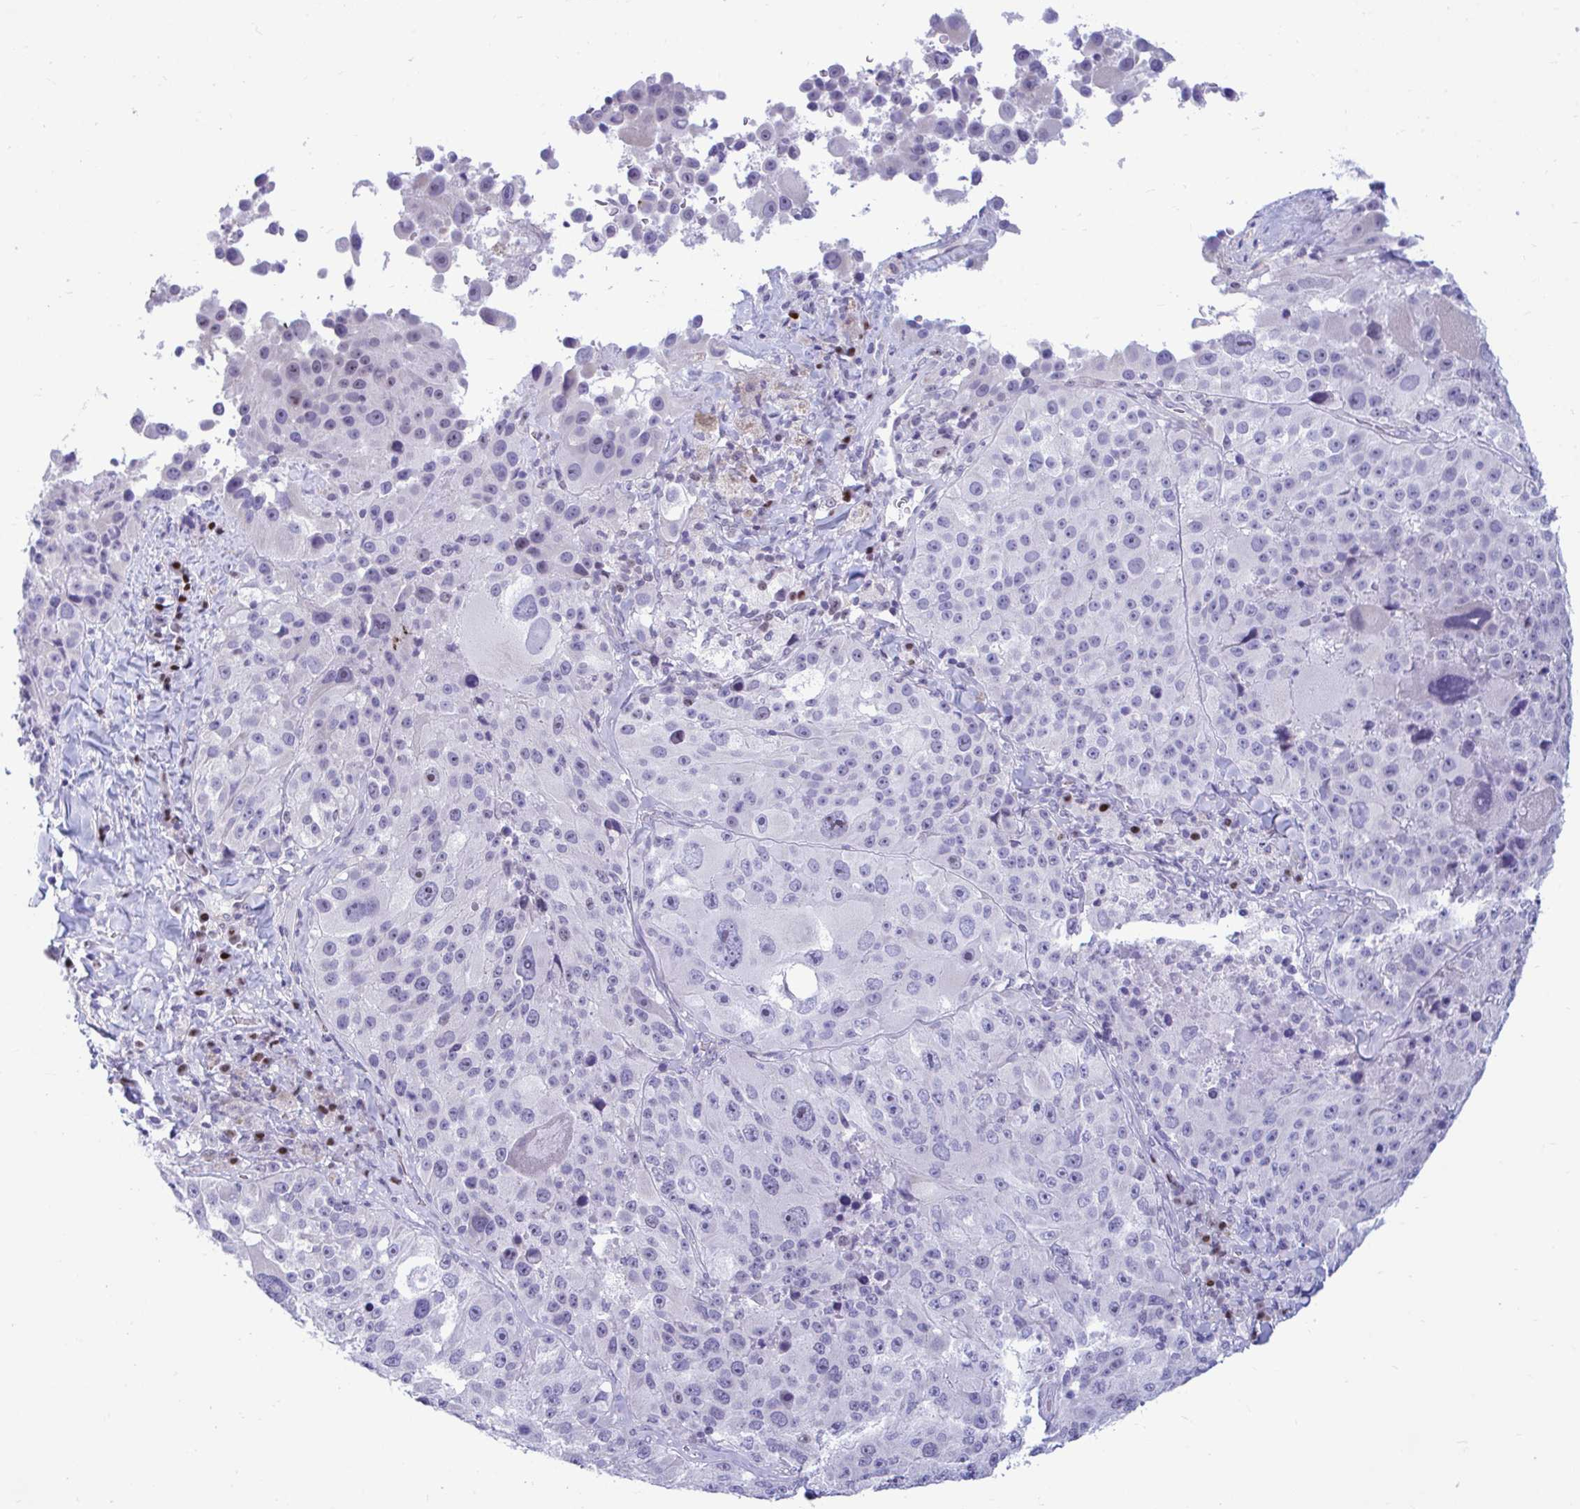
{"staining": {"intensity": "negative", "quantity": "none", "location": "none"}, "tissue": "melanoma", "cell_type": "Tumor cells", "image_type": "cancer", "snomed": [{"axis": "morphology", "description": "Malignant melanoma, Metastatic site"}, {"axis": "topography", "description": "Lymph node"}], "caption": "Image shows no protein staining in tumor cells of malignant melanoma (metastatic site) tissue. (DAB IHC with hematoxylin counter stain).", "gene": "SLC25A51", "patient": {"sex": "male", "age": 62}}